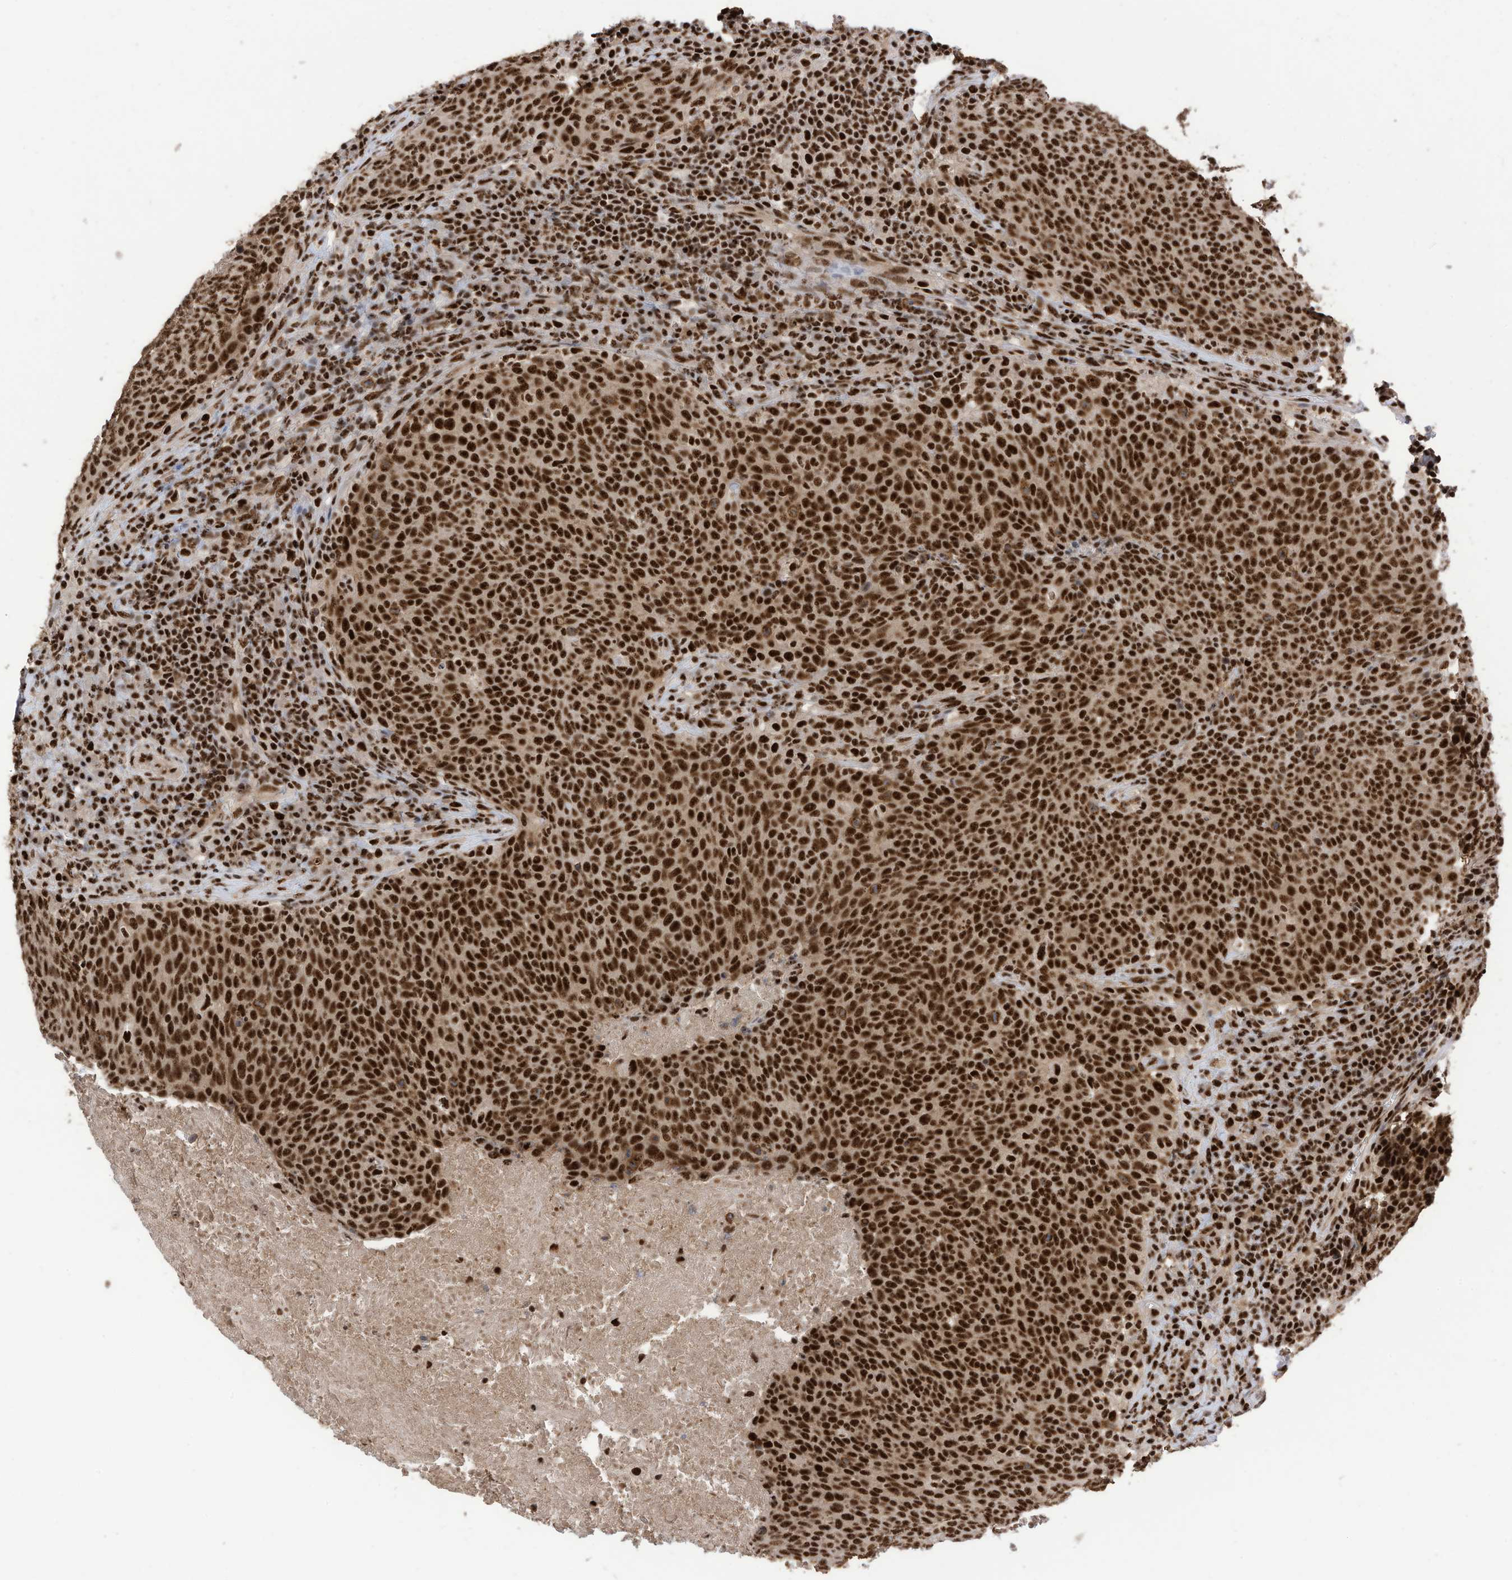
{"staining": {"intensity": "strong", "quantity": ">75%", "location": "nuclear"}, "tissue": "head and neck cancer", "cell_type": "Tumor cells", "image_type": "cancer", "snomed": [{"axis": "morphology", "description": "Squamous cell carcinoma, NOS"}, {"axis": "morphology", "description": "Squamous cell carcinoma, metastatic, NOS"}, {"axis": "topography", "description": "Lymph node"}, {"axis": "topography", "description": "Head-Neck"}], "caption": "Immunohistochemistry of head and neck squamous cell carcinoma exhibits high levels of strong nuclear expression in approximately >75% of tumor cells.", "gene": "SF3A3", "patient": {"sex": "male", "age": 62}}